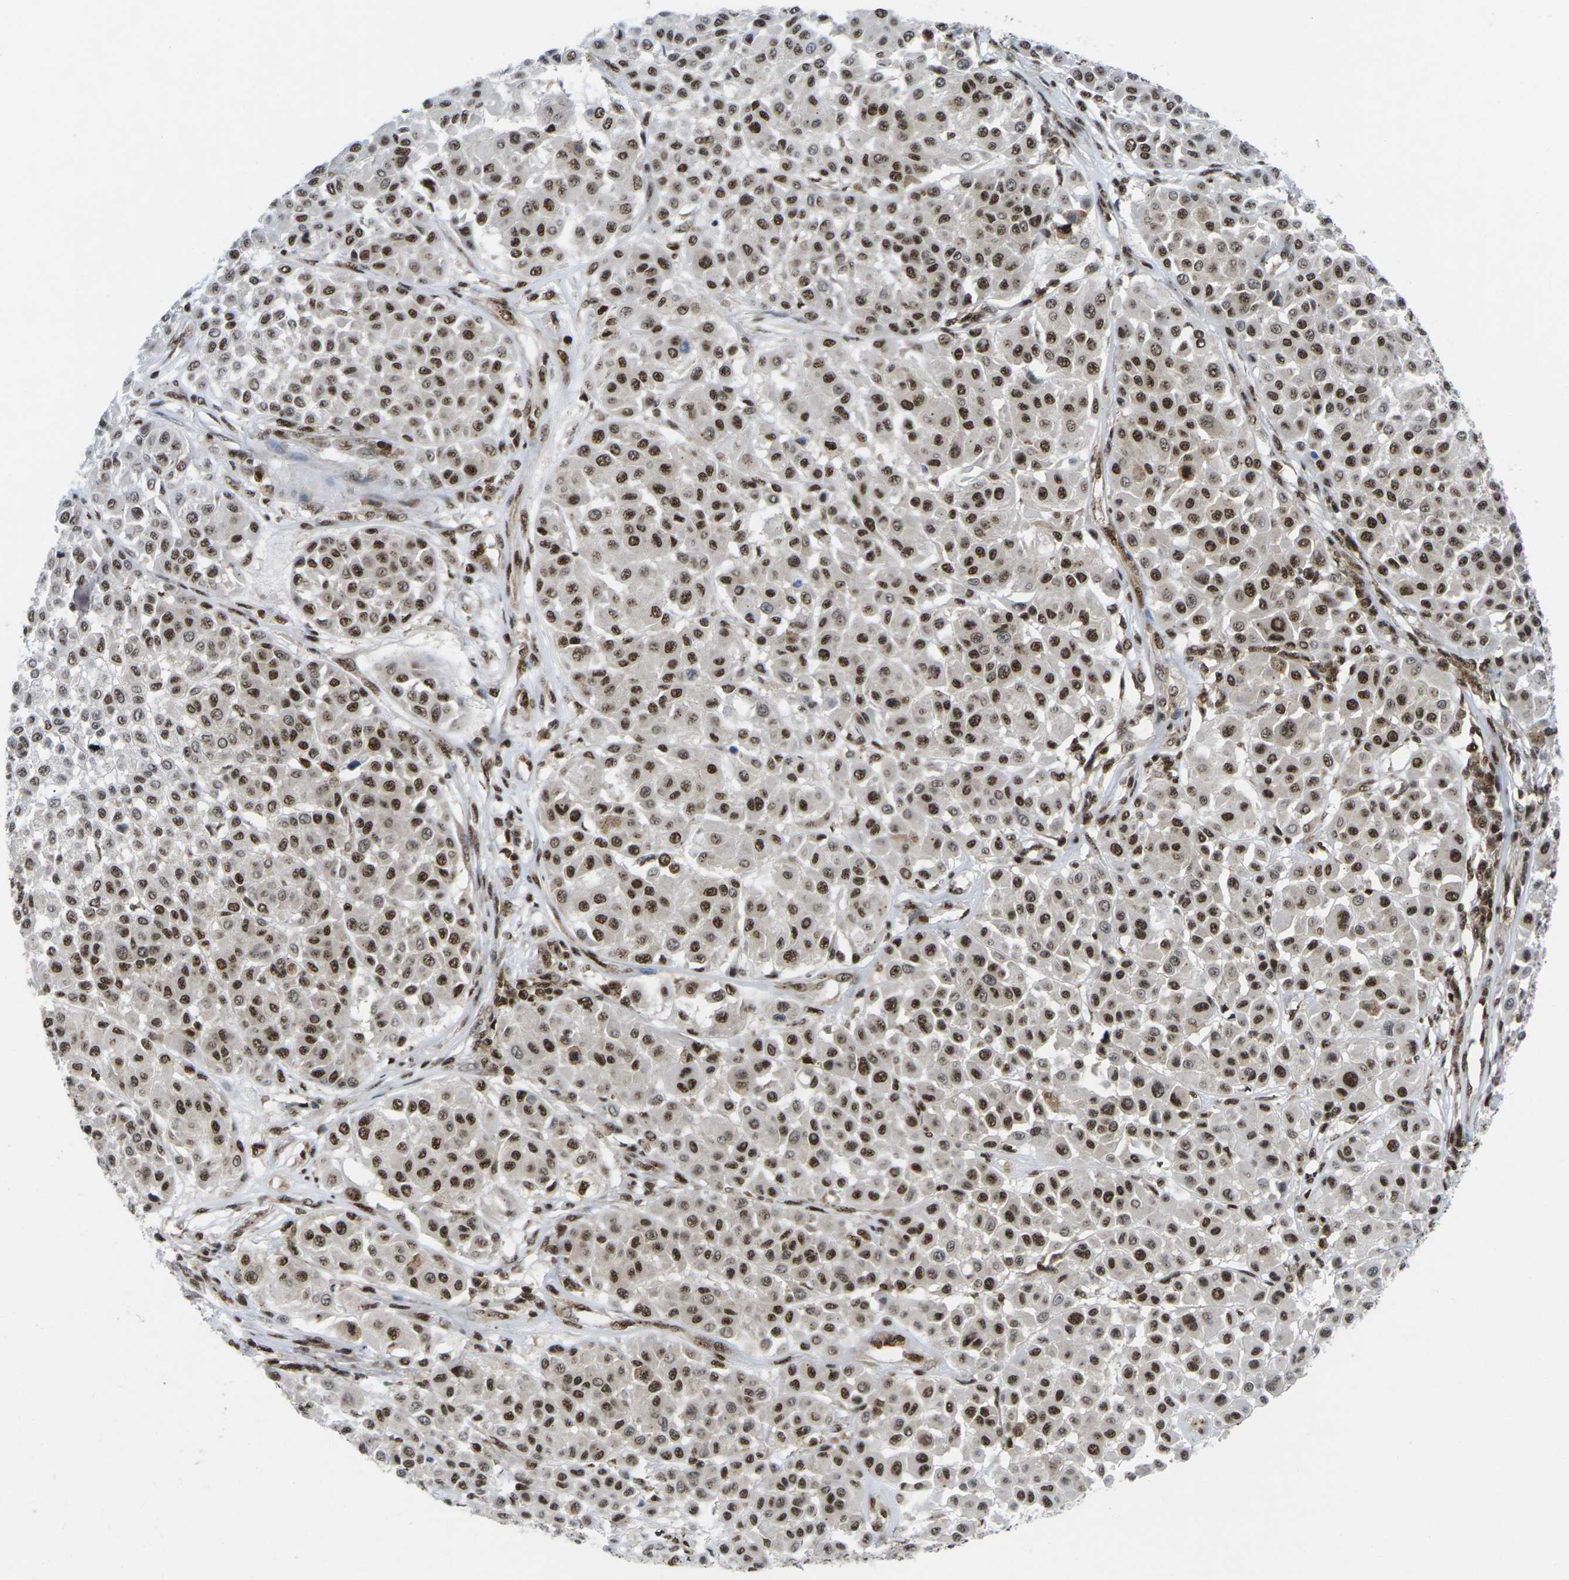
{"staining": {"intensity": "strong", "quantity": ">75%", "location": "nuclear"}, "tissue": "melanoma", "cell_type": "Tumor cells", "image_type": "cancer", "snomed": [{"axis": "morphology", "description": "Malignant melanoma, Metastatic site"}, {"axis": "topography", "description": "Soft tissue"}], "caption": "The photomicrograph displays immunohistochemical staining of melanoma. There is strong nuclear expression is seen in approximately >75% of tumor cells.", "gene": "MAGOH", "patient": {"sex": "male", "age": 41}}